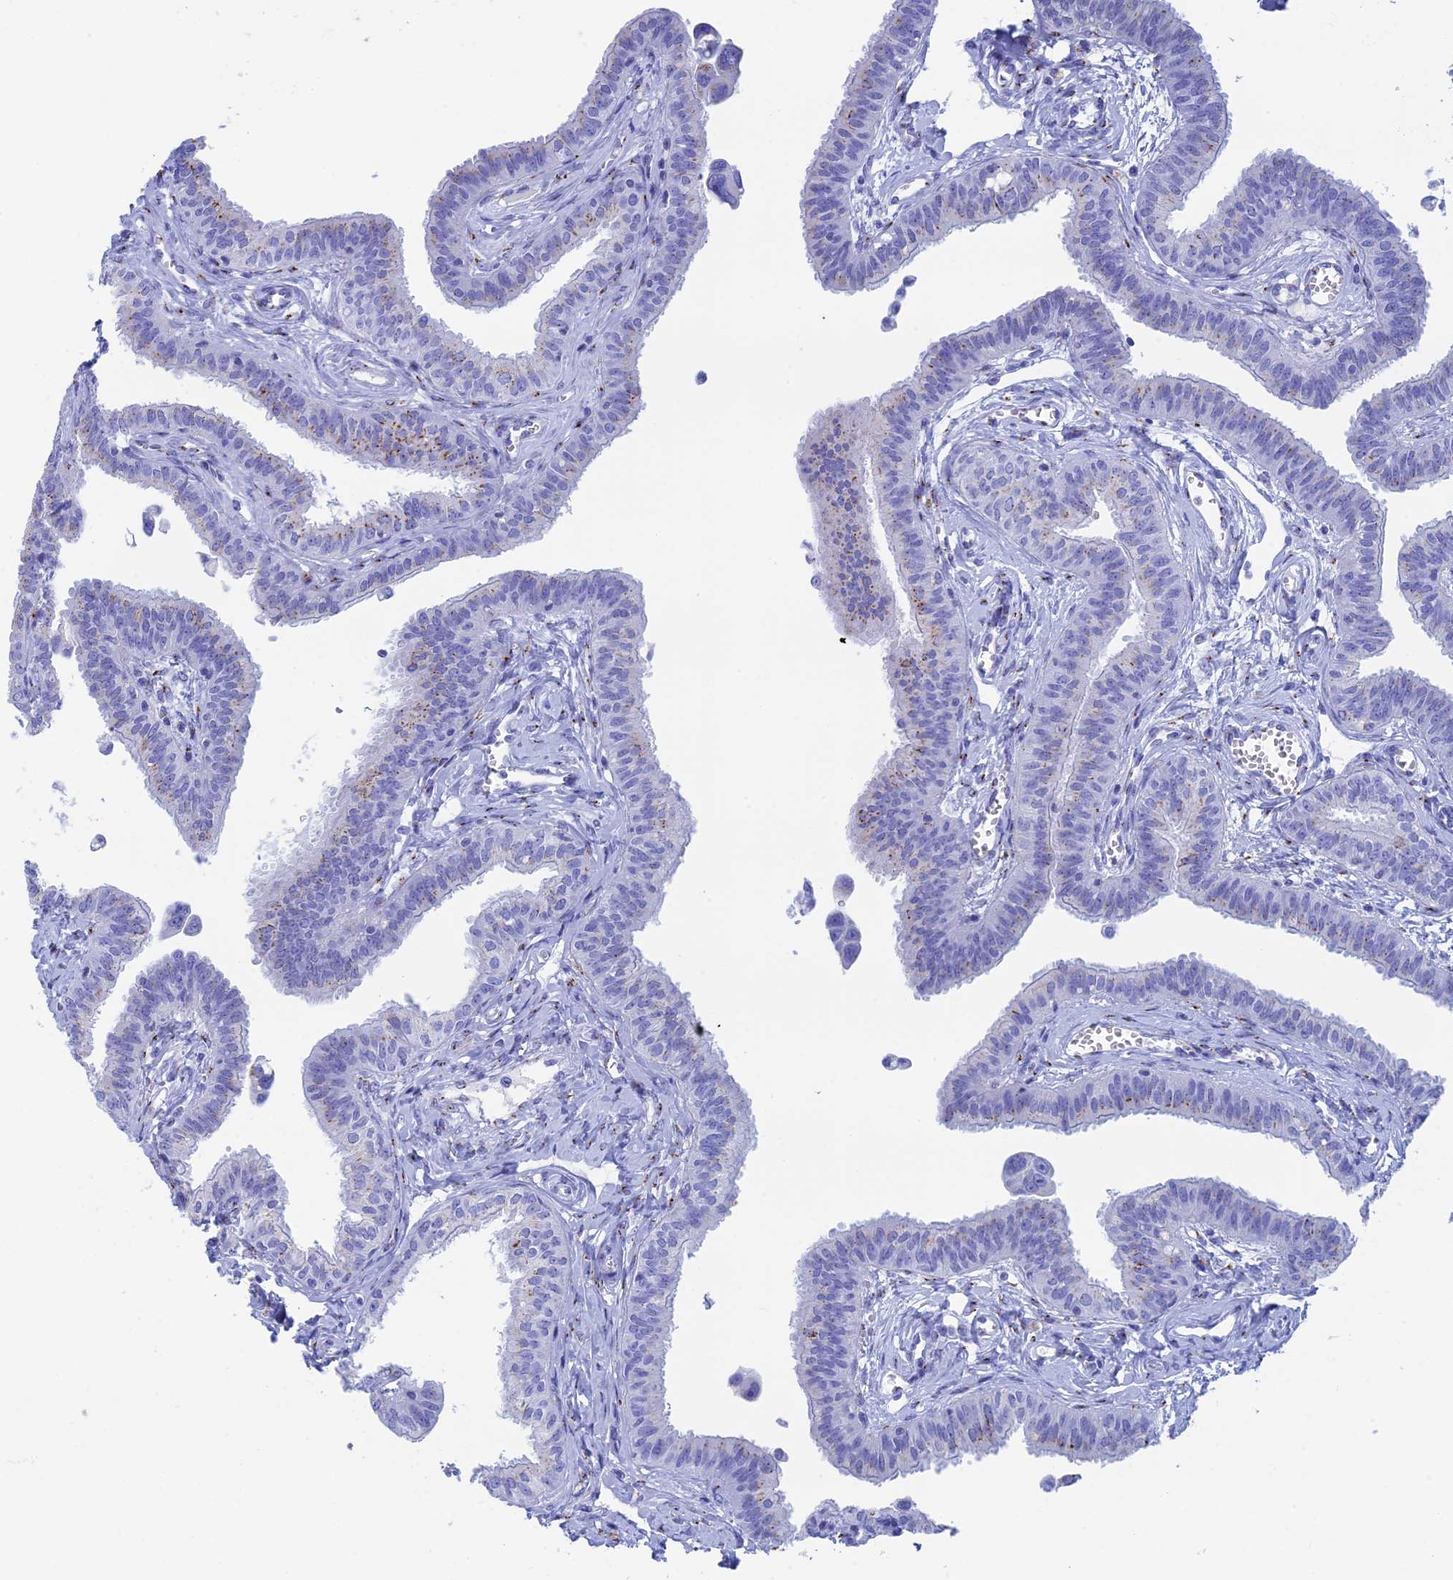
{"staining": {"intensity": "negative", "quantity": "none", "location": "none"}, "tissue": "fallopian tube", "cell_type": "Glandular cells", "image_type": "normal", "snomed": [{"axis": "morphology", "description": "Normal tissue, NOS"}, {"axis": "morphology", "description": "Carcinoma, NOS"}, {"axis": "topography", "description": "Fallopian tube"}, {"axis": "topography", "description": "Ovary"}], "caption": "Immunohistochemistry micrograph of normal fallopian tube: human fallopian tube stained with DAB demonstrates no significant protein positivity in glandular cells. (DAB IHC visualized using brightfield microscopy, high magnification).", "gene": "ERICH4", "patient": {"sex": "female", "age": 59}}